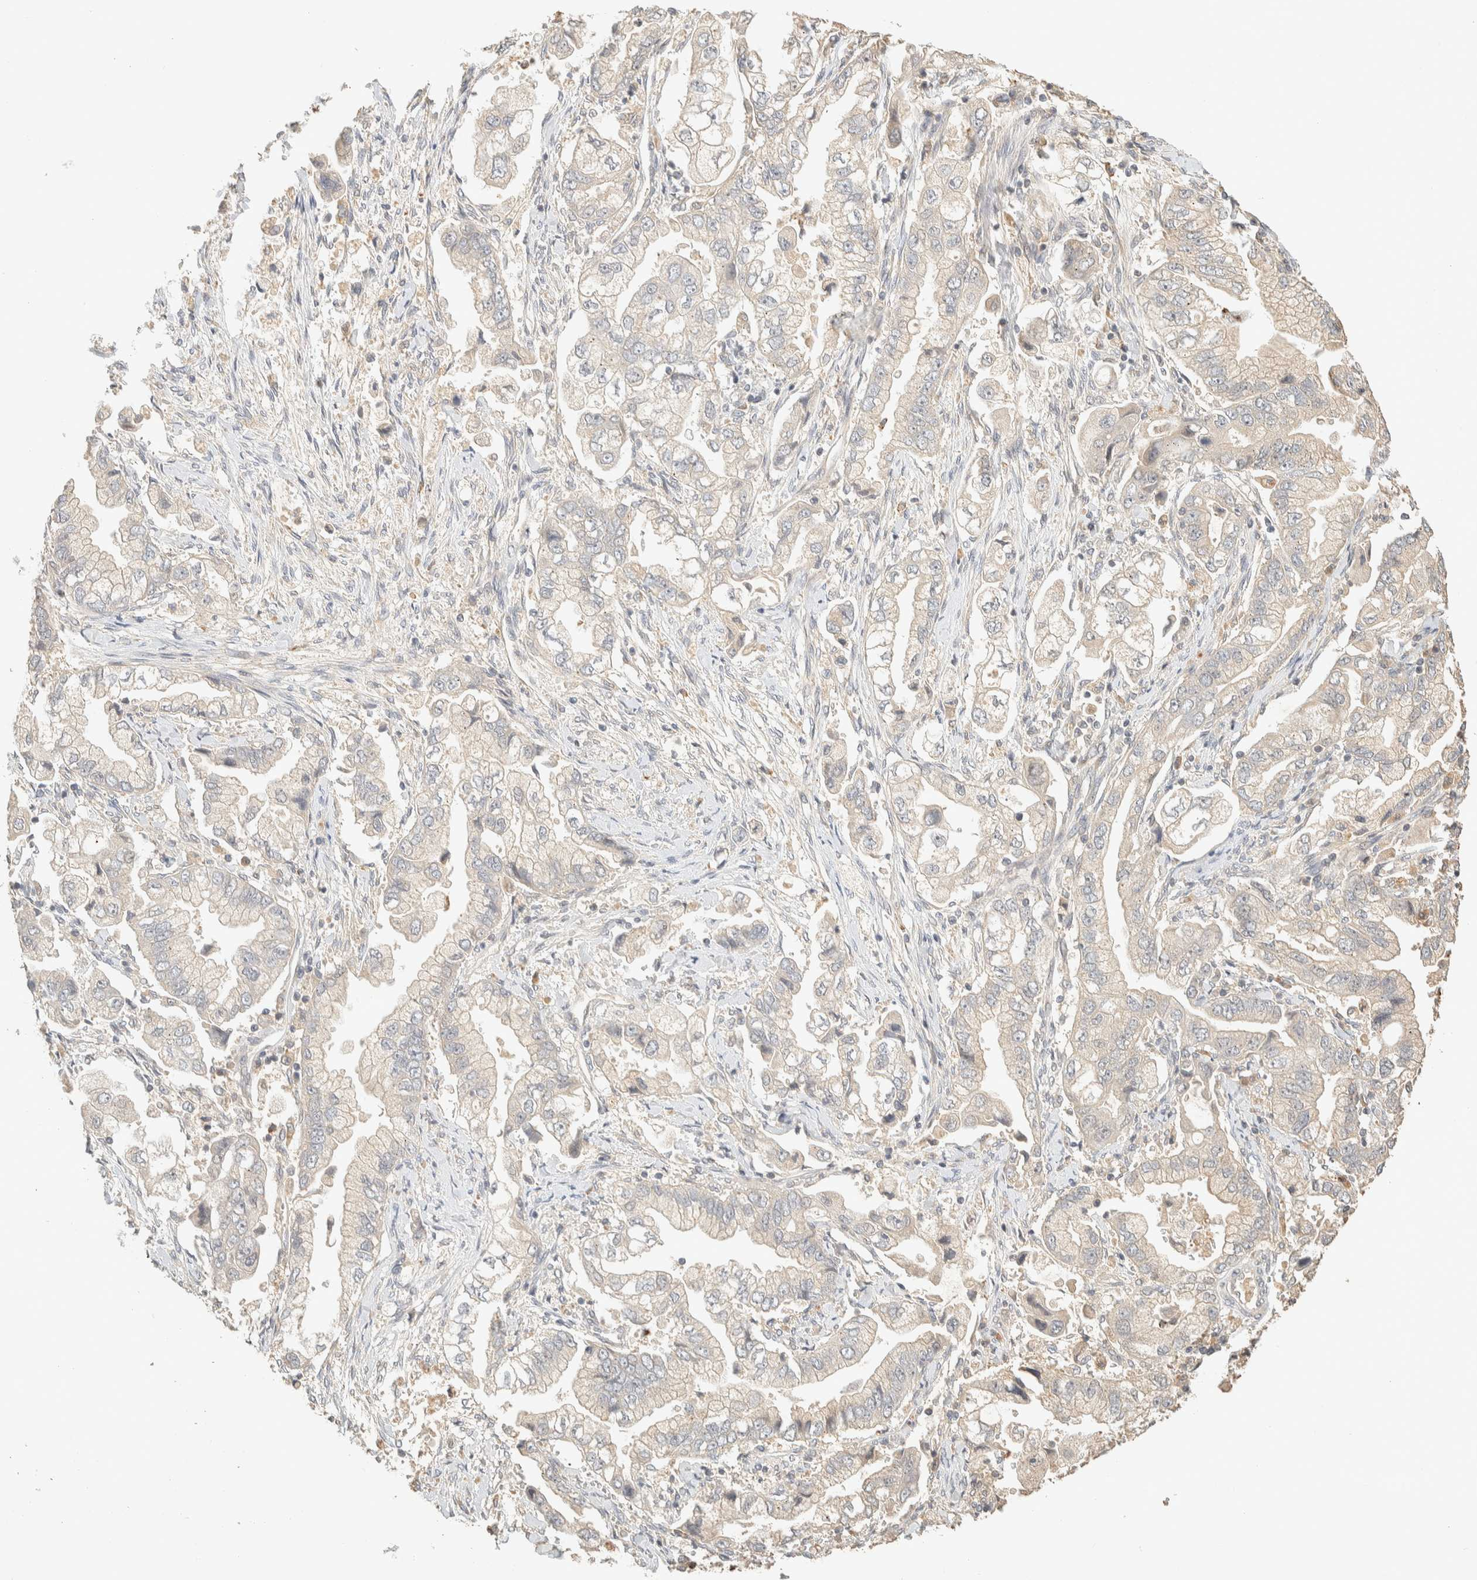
{"staining": {"intensity": "negative", "quantity": "none", "location": "none"}, "tissue": "stomach cancer", "cell_type": "Tumor cells", "image_type": "cancer", "snomed": [{"axis": "morphology", "description": "Normal tissue, NOS"}, {"axis": "morphology", "description": "Adenocarcinoma, NOS"}, {"axis": "topography", "description": "Stomach"}], "caption": "Tumor cells are negative for brown protein staining in adenocarcinoma (stomach).", "gene": "ITPA", "patient": {"sex": "male", "age": 62}}